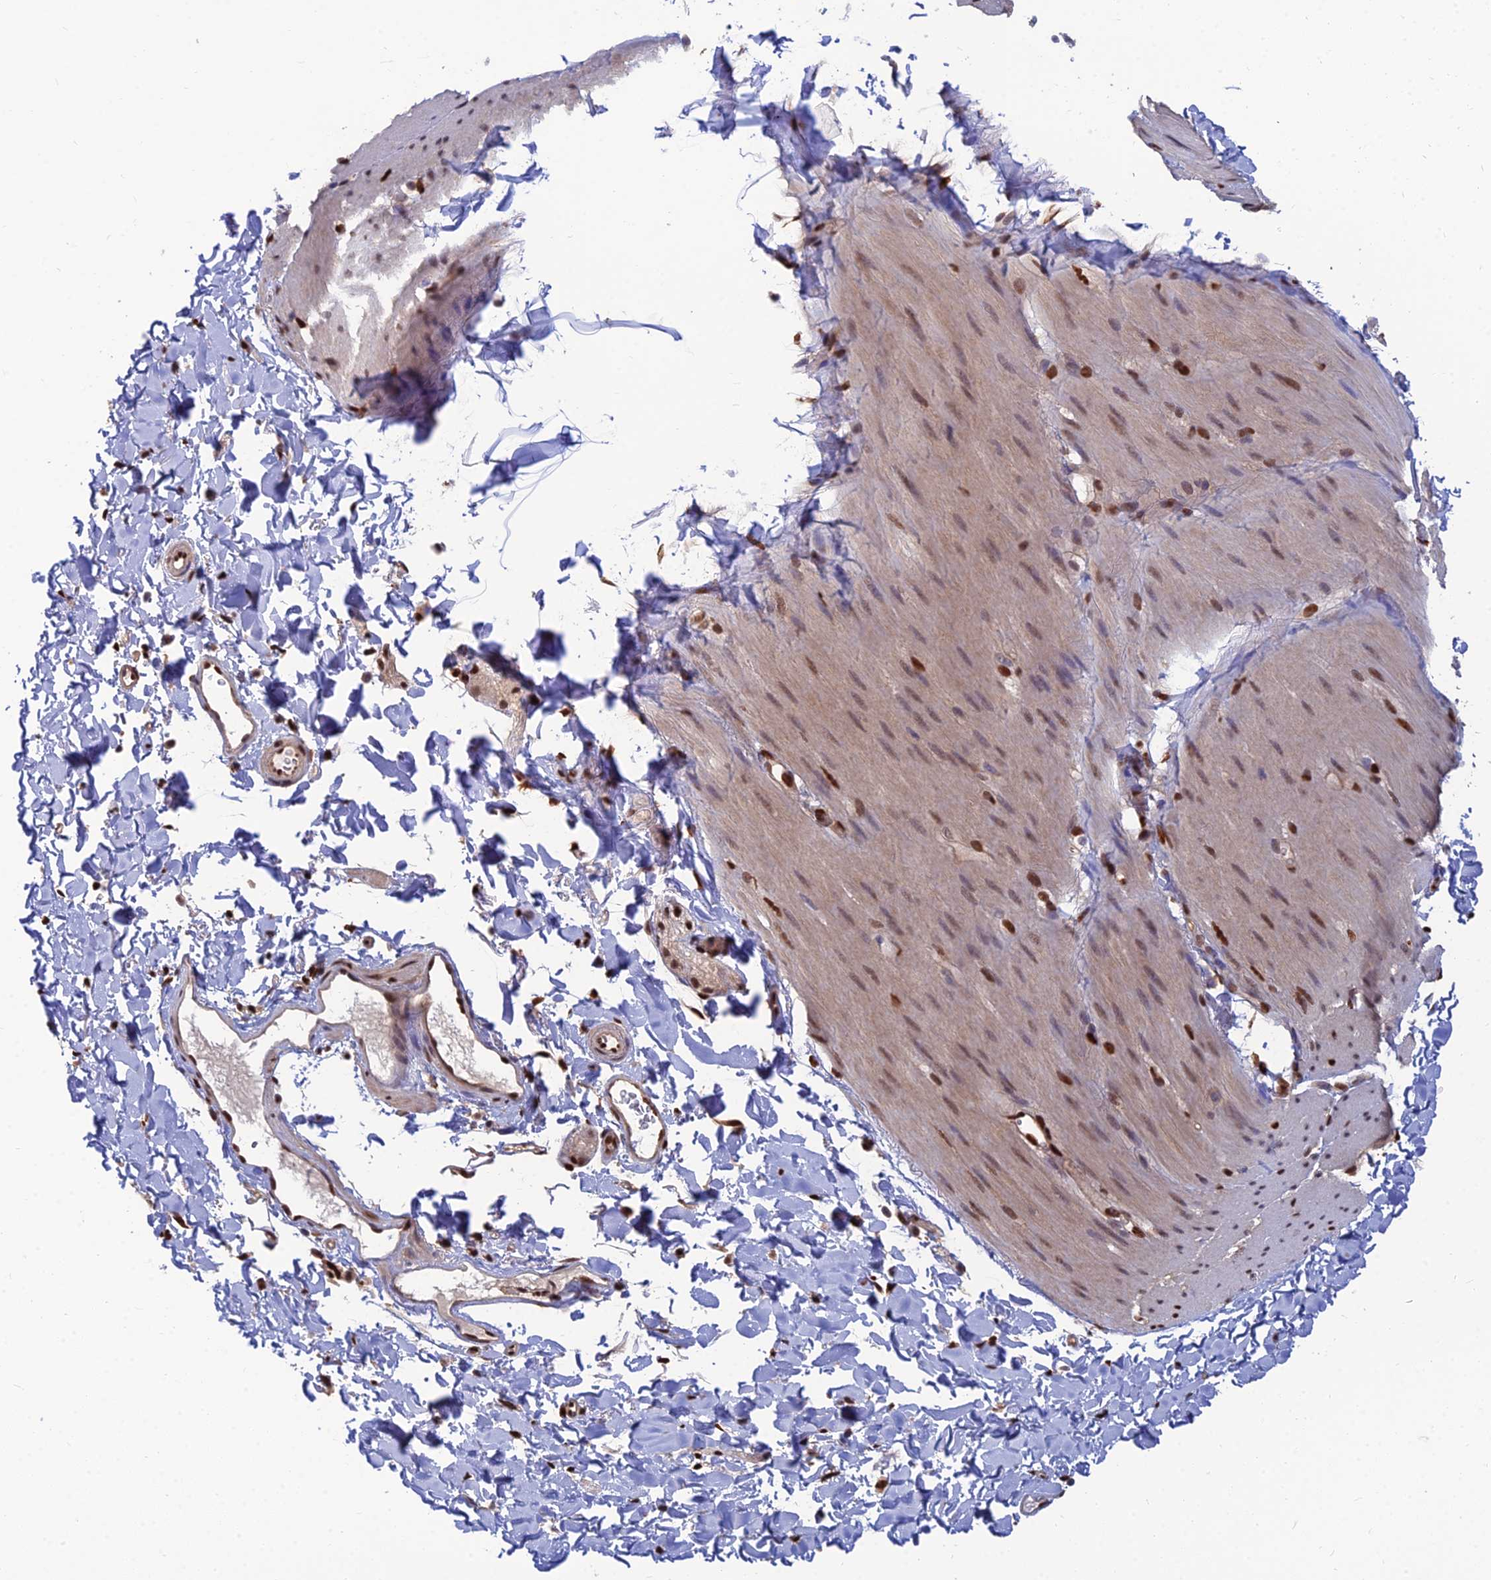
{"staining": {"intensity": "moderate", "quantity": "25%-75%", "location": "nuclear"}, "tissue": "smooth muscle", "cell_type": "Smooth muscle cells", "image_type": "normal", "snomed": [{"axis": "morphology", "description": "Normal tissue, NOS"}, {"axis": "topography", "description": "Smooth muscle"}, {"axis": "topography", "description": "Small intestine"}], "caption": "Benign smooth muscle displays moderate nuclear positivity in about 25%-75% of smooth muscle cells, visualized by immunohistochemistry. (DAB IHC, brown staining for protein, blue staining for nuclei).", "gene": "DNPEP", "patient": {"sex": "female", "age": 84}}